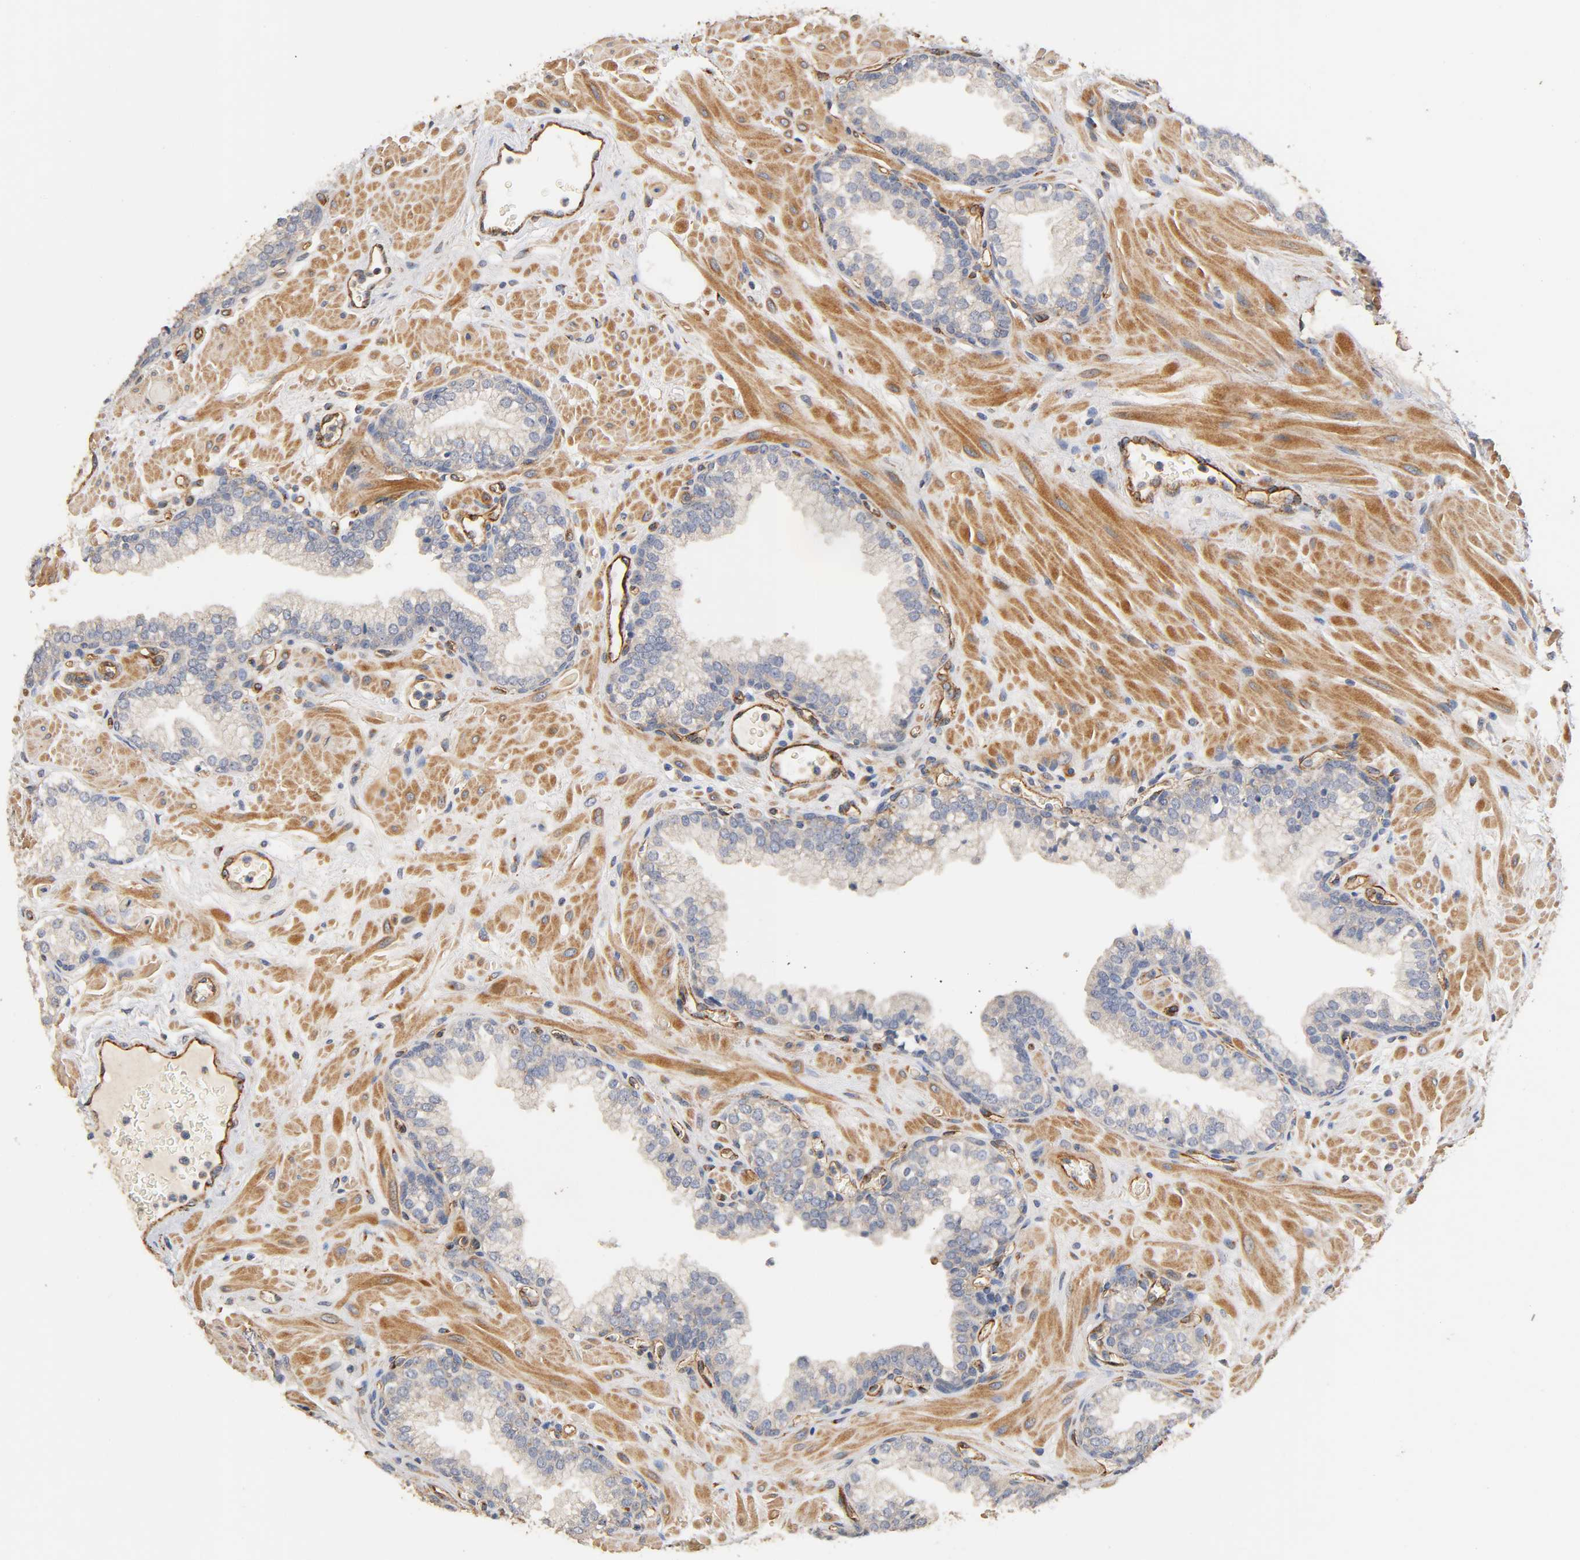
{"staining": {"intensity": "negative", "quantity": "none", "location": "none"}, "tissue": "prostate", "cell_type": "Glandular cells", "image_type": "normal", "snomed": [{"axis": "morphology", "description": "Normal tissue, NOS"}, {"axis": "topography", "description": "Prostate"}], "caption": "Immunohistochemical staining of unremarkable human prostate reveals no significant staining in glandular cells. (Stains: DAB immunohistochemistry (IHC) with hematoxylin counter stain, Microscopy: brightfield microscopy at high magnification).", "gene": "IFITM2", "patient": {"sex": "male", "age": 60}}